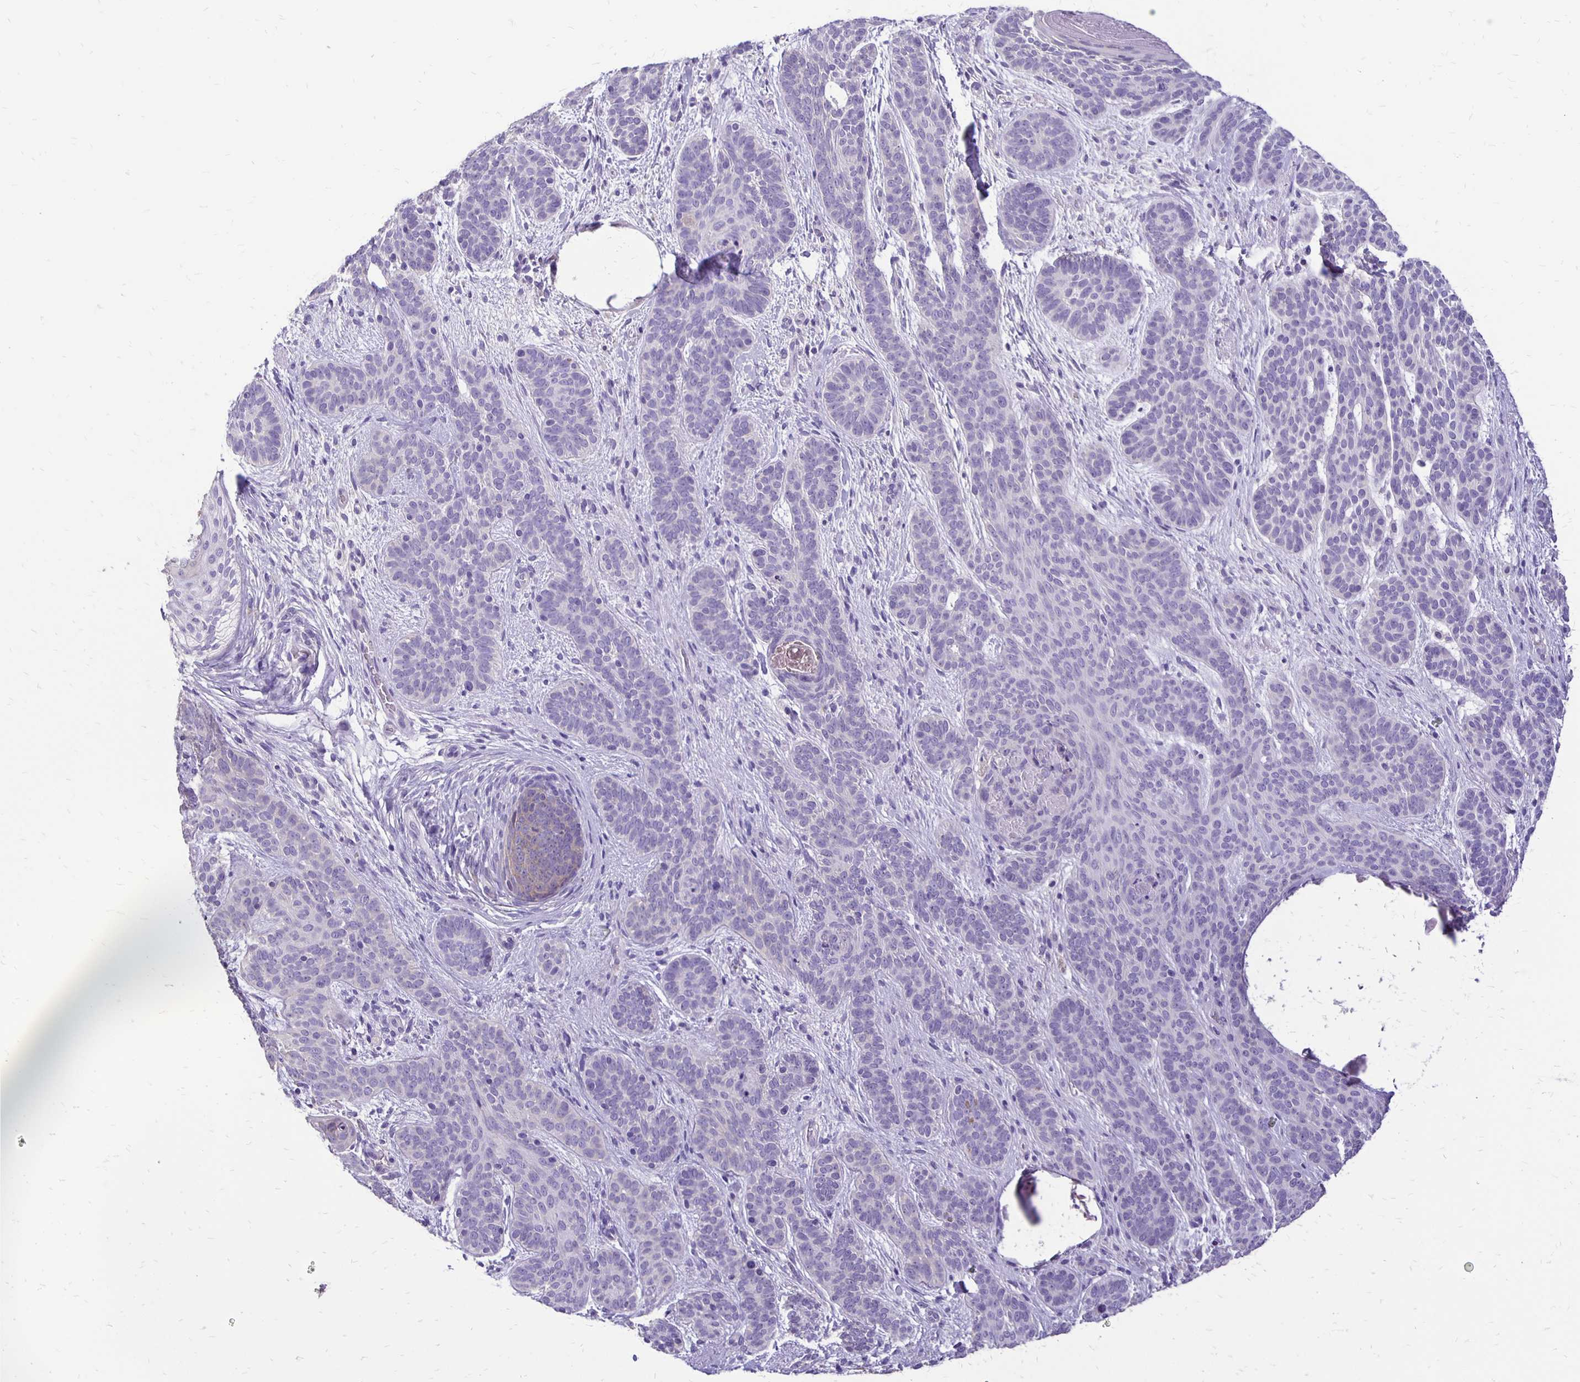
{"staining": {"intensity": "negative", "quantity": "none", "location": "none"}, "tissue": "skin cancer", "cell_type": "Tumor cells", "image_type": "cancer", "snomed": [{"axis": "morphology", "description": "Basal cell carcinoma"}, {"axis": "topography", "description": "Skin"}], "caption": "DAB (3,3'-diaminobenzidine) immunohistochemical staining of skin basal cell carcinoma displays no significant staining in tumor cells.", "gene": "ANKRD45", "patient": {"sex": "female", "age": 82}}